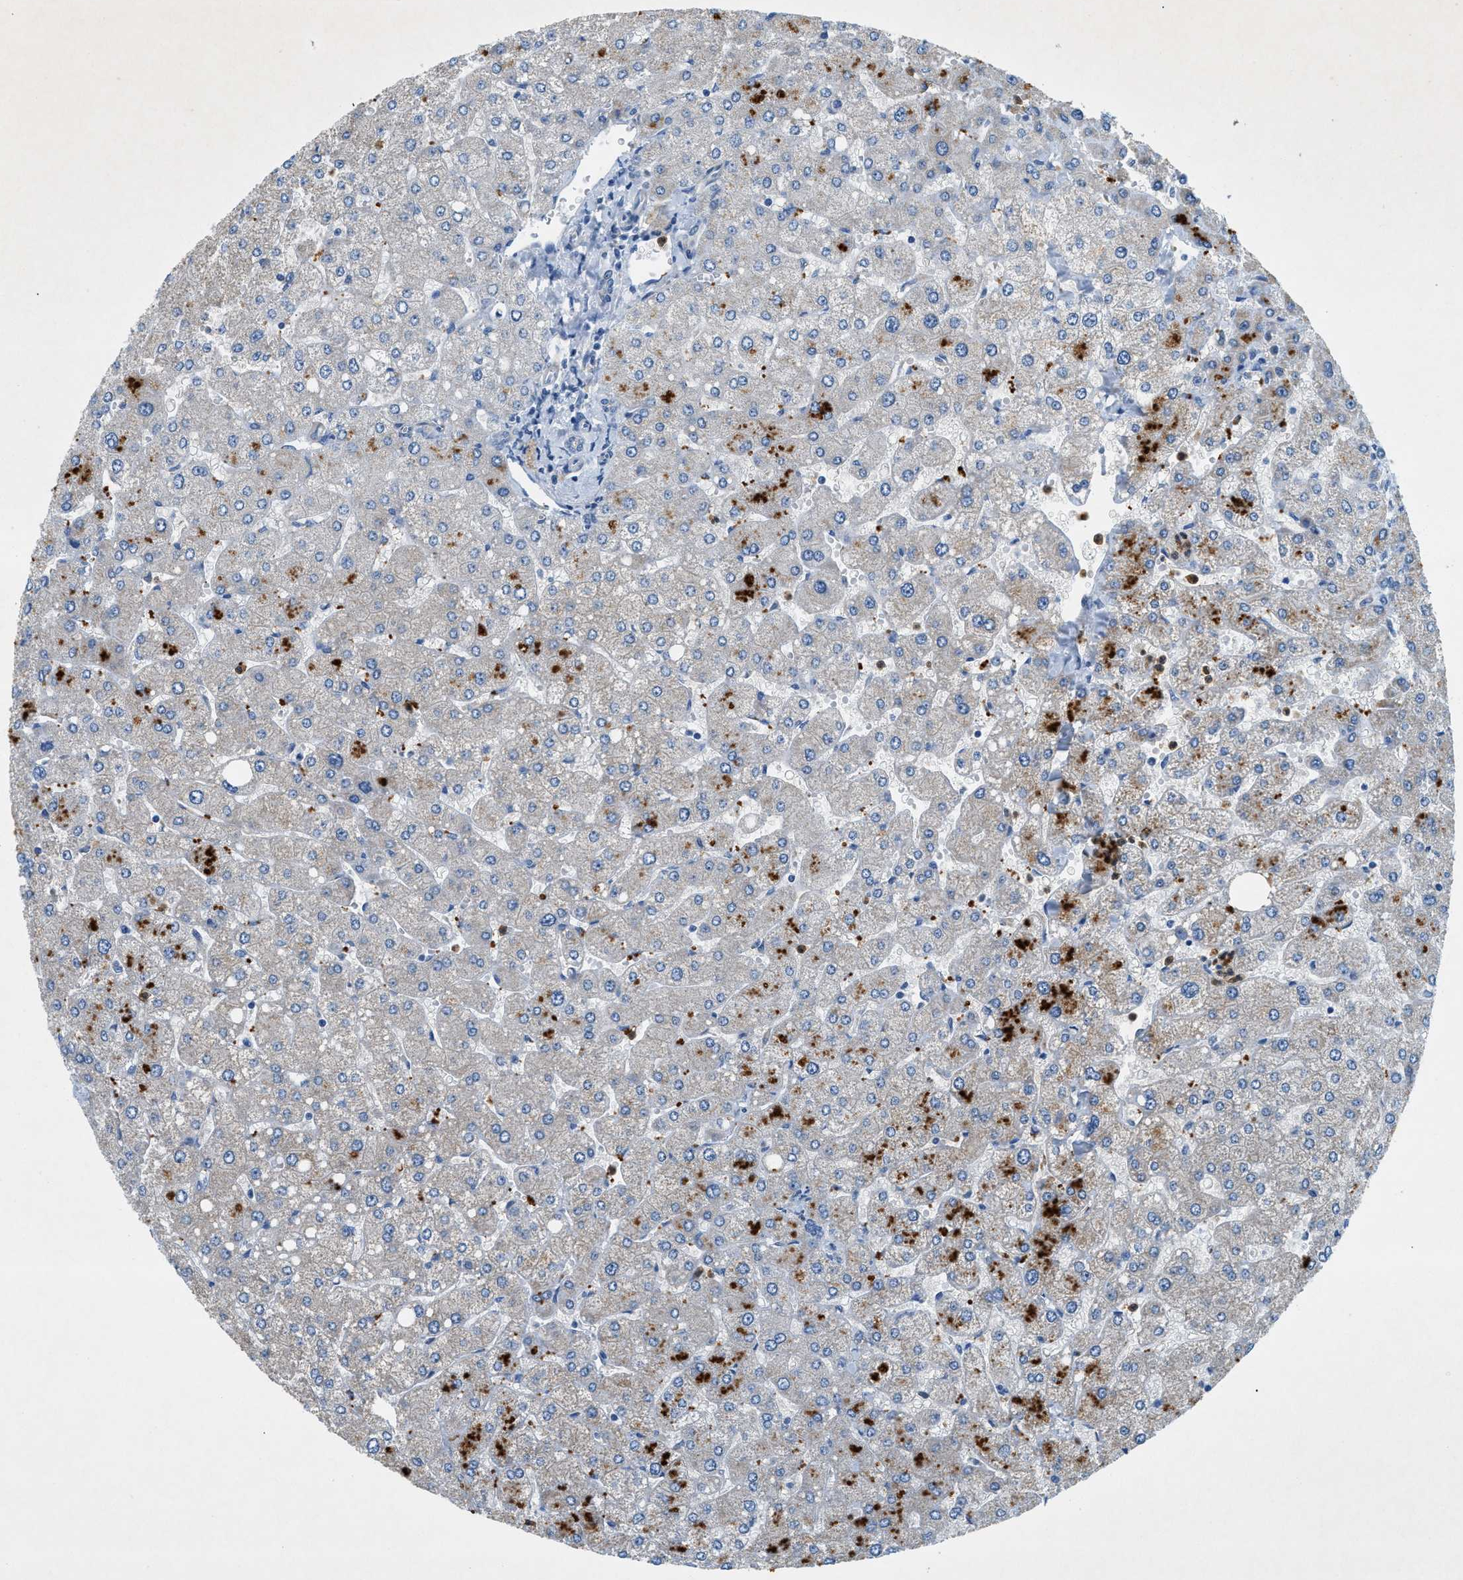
{"staining": {"intensity": "negative", "quantity": "none", "location": "none"}, "tissue": "liver", "cell_type": "Cholangiocytes", "image_type": "normal", "snomed": [{"axis": "morphology", "description": "Normal tissue, NOS"}, {"axis": "topography", "description": "Liver"}], "caption": "An immunohistochemistry micrograph of unremarkable liver is shown. There is no staining in cholangiocytes of liver. The staining was performed using DAB to visualize the protein expression in brown, while the nuclei were stained in blue with hematoxylin (Magnification: 20x).", "gene": "ZDHHC13", "patient": {"sex": "male", "age": 55}}